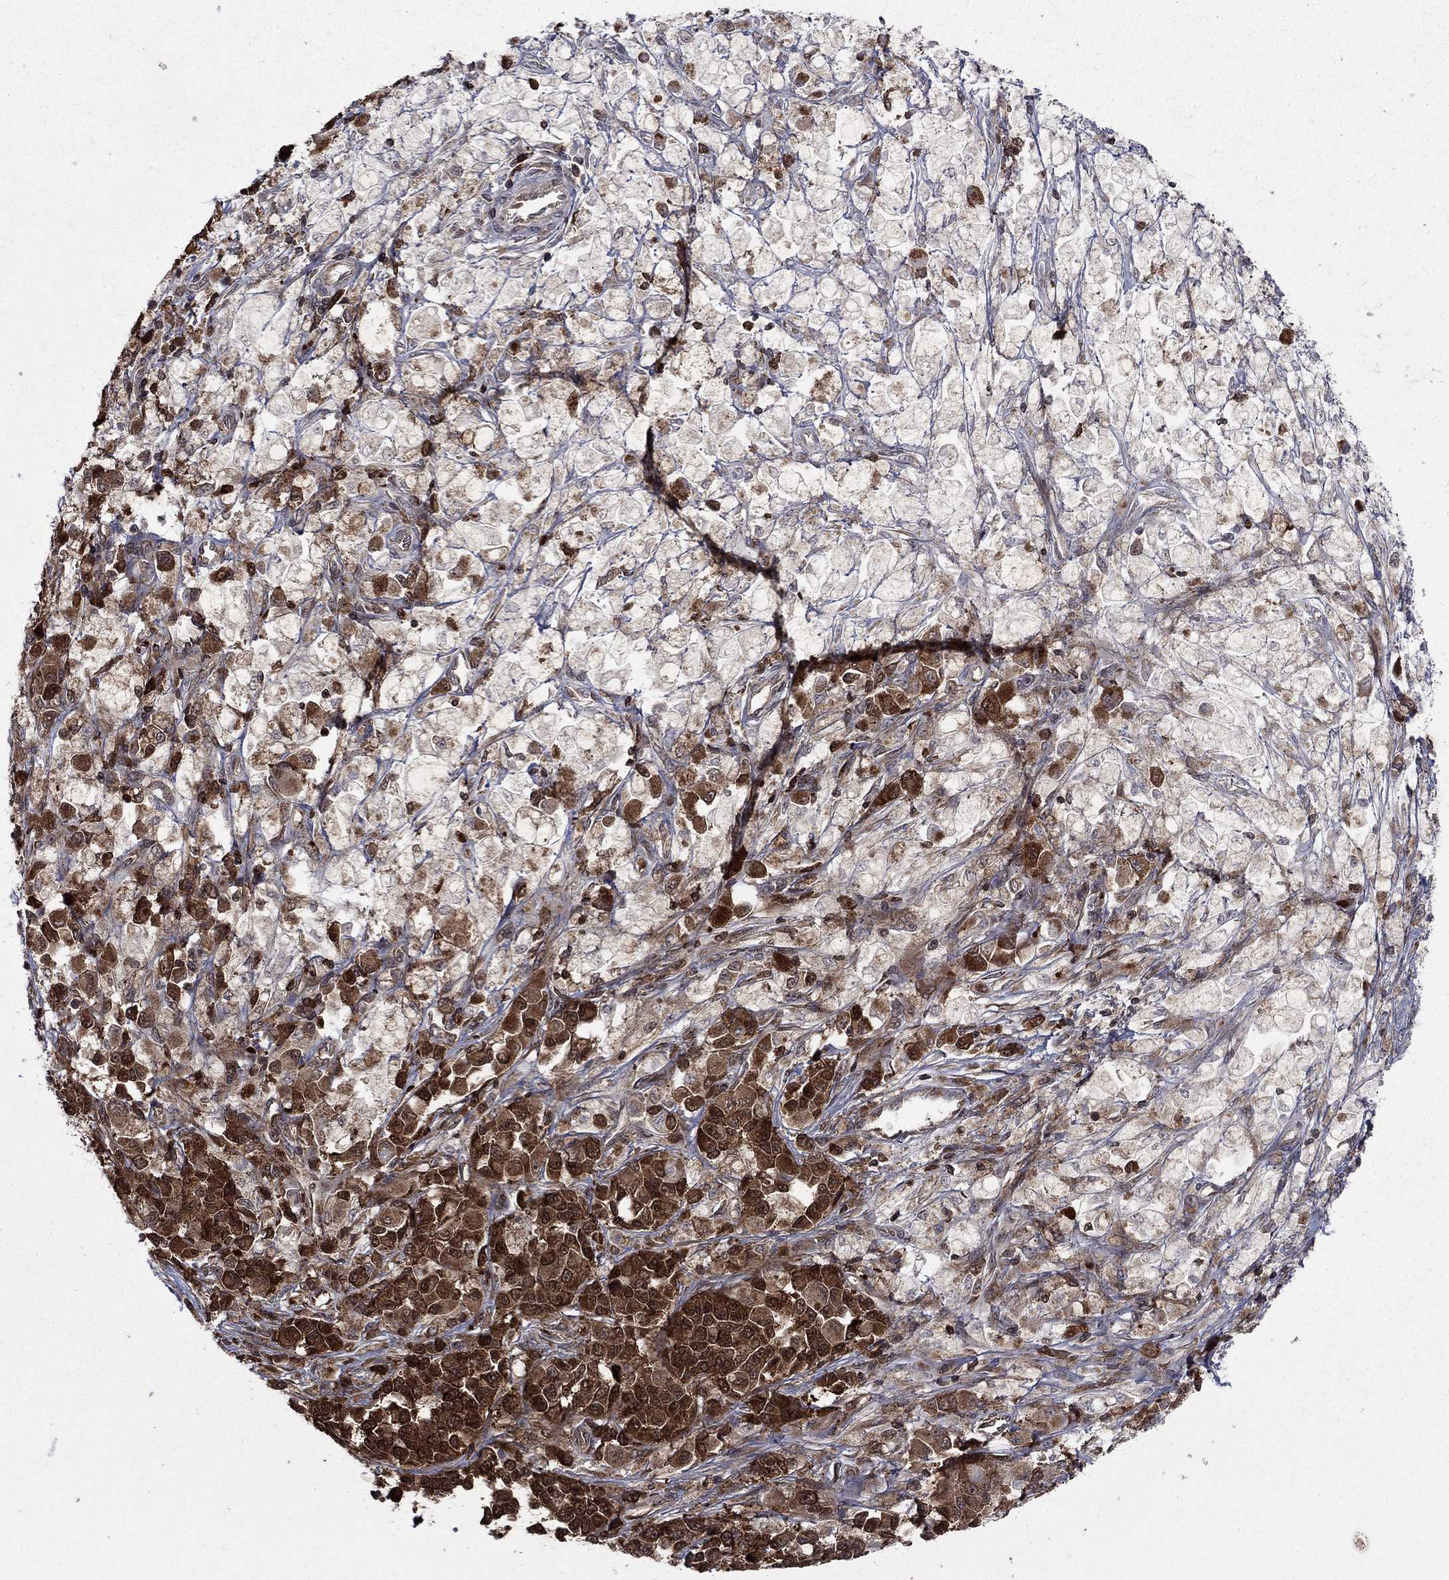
{"staining": {"intensity": "strong", "quantity": ">75%", "location": "cytoplasmic/membranous"}, "tissue": "melanoma", "cell_type": "Tumor cells", "image_type": "cancer", "snomed": [{"axis": "morphology", "description": "Malignant melanoma, NOS"}, {"axis": "topography", "description": "Skin"}], "caption": "Melanoma stained with a brown dye shows strong cytoplasmic/membranous positive expression in approximately >75% of tumor cells.", "gene": "CACYBP", "patient": {"sex": "female", "age": 58}}